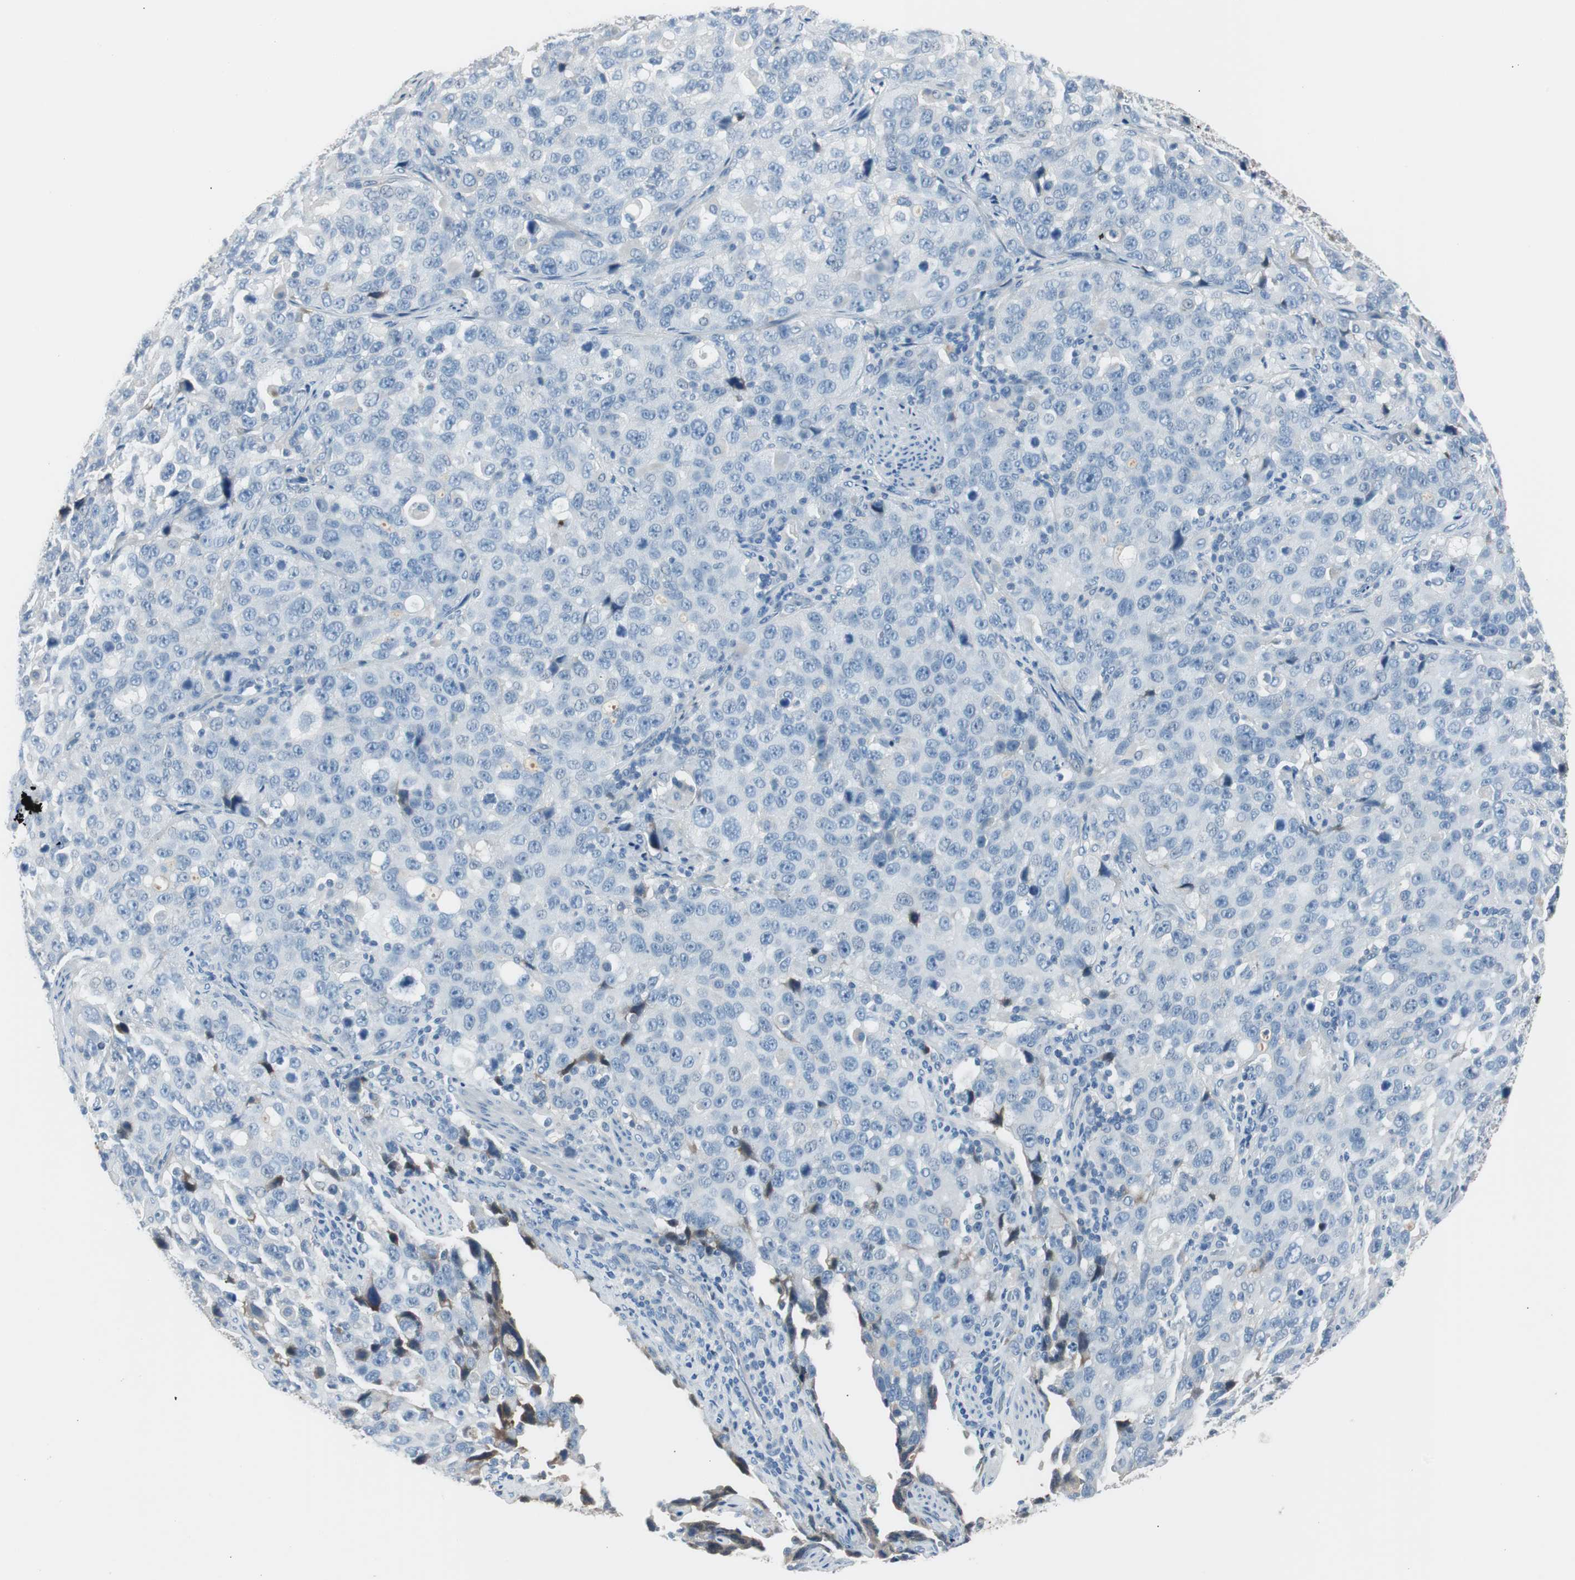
{"staining": {"intensity": "moderate", "quantity": "<25%", "location": "cytoplasmic/membranous"}, "tissue": "stomach cancer", "cell_type": "Tumor cells", "image_type": "cancer", "snomed": [{"axis": "morphology", "description": "Normal tissue, NOS"}, {"axis": "morphology", "description": "Adenocarcinoma, NOS"}, {"axis": "topography", "description": "Stomach"}], "caption": "Moderate cytoplasmic/membranous protein positivity is seen in about <25% of tumor cells in stomach cancer. (Brightfield microscopy of DAB IHC at high magnification).", "gene": "SERPINF1", "patient": {"sex": "male", "age": 48}}